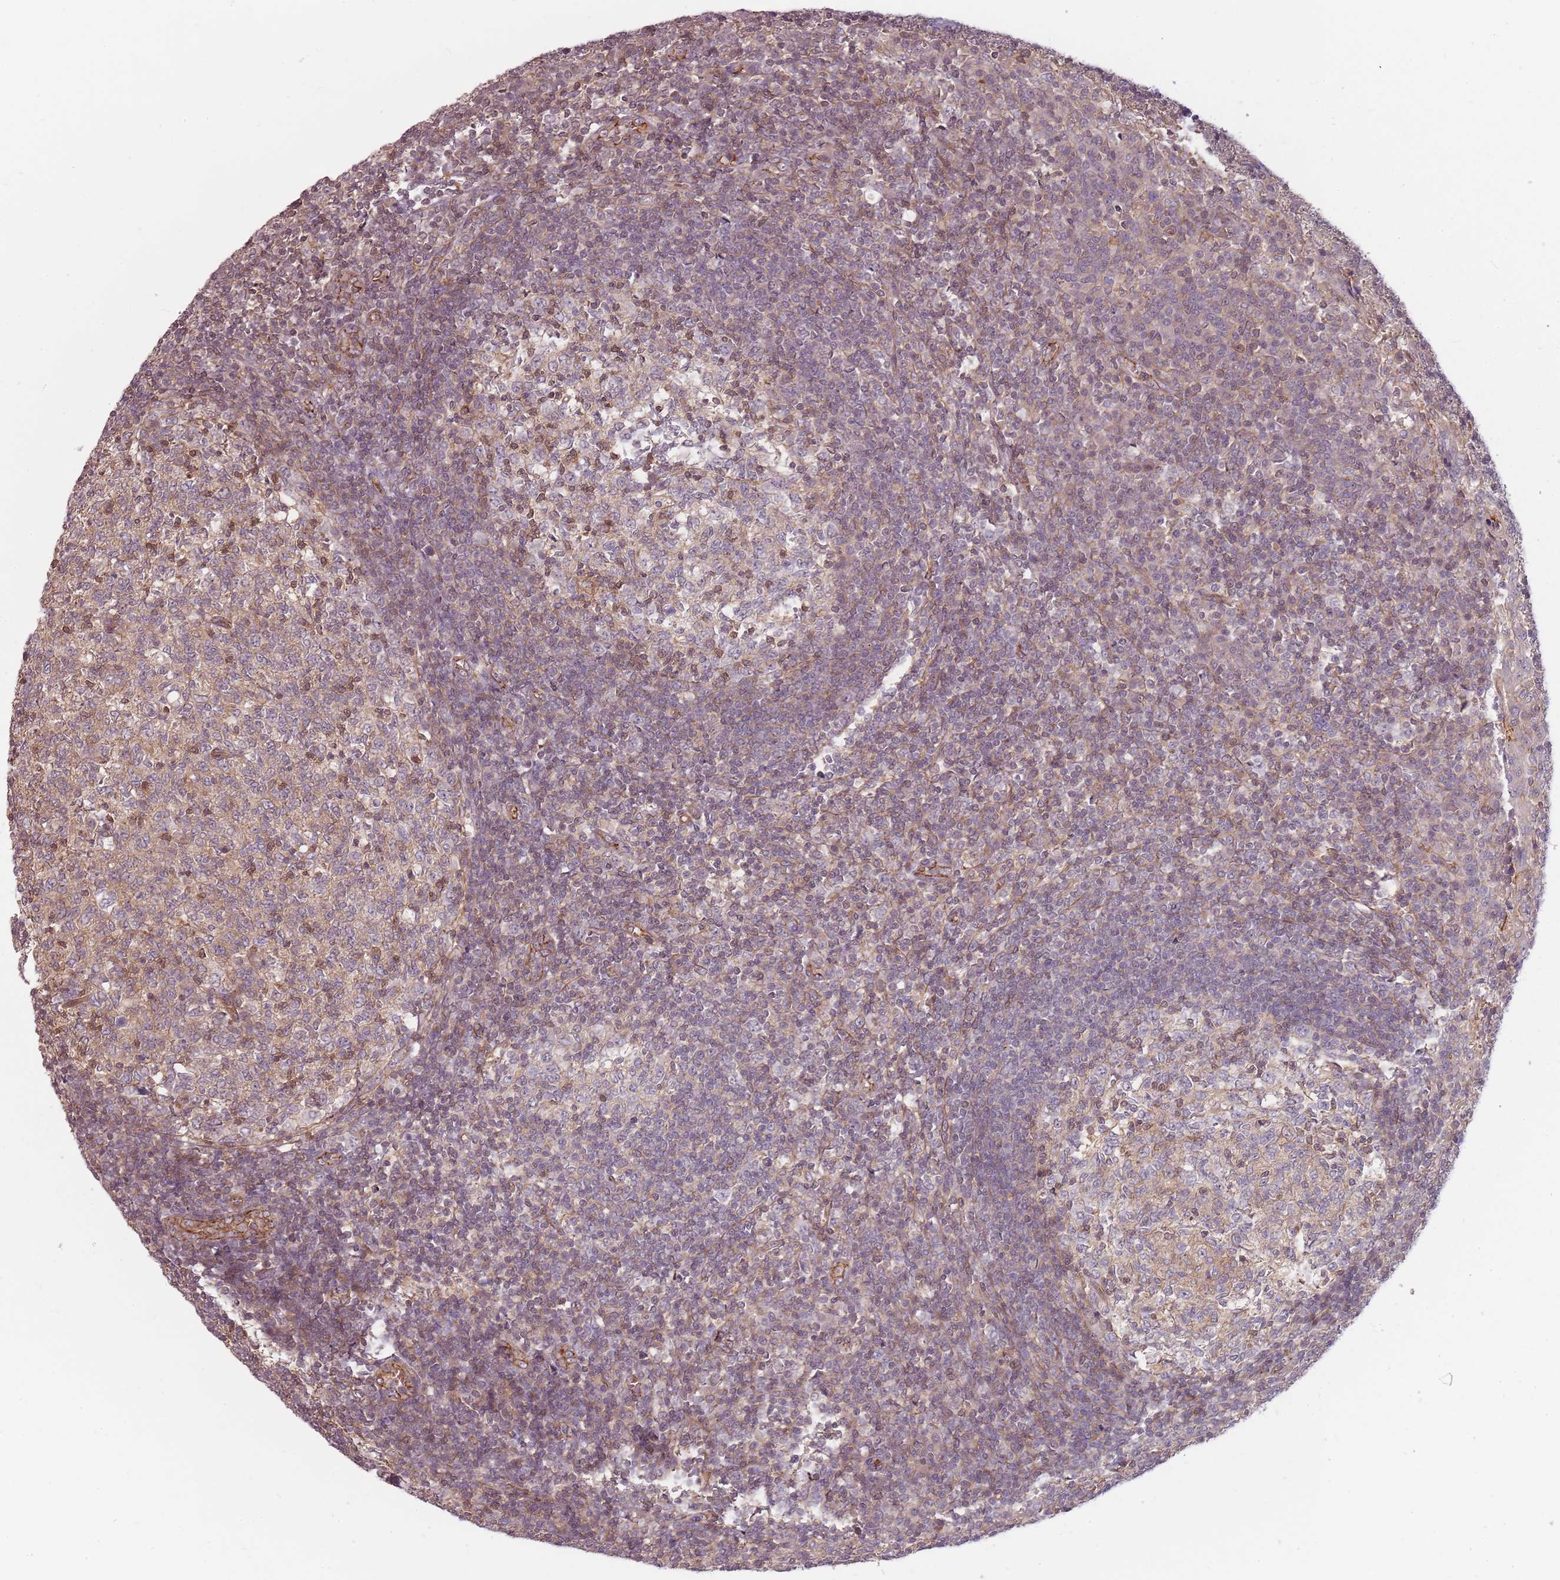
{"staining": {"intensity": "moderate", "quantity": "<25%", "location": "cytoplasmic/membranous"}, "tissue": "tonsil", "cell_type": "Germinal center cells", "image_type": "normal", "snomed": [{"axis": "morphology", "description": "Normal tissue, NOS"}, {"axis": "topography", "description": "Tonsil"}], "caption": "Immunohistochemical staining of normal tonsil reveals low levels of moderate cytoplasmic/membranous staining in approximately <25% of germinal center cells.", "gene": "PPP1R14C", "patient": {"sex": "female", "age": 19}}